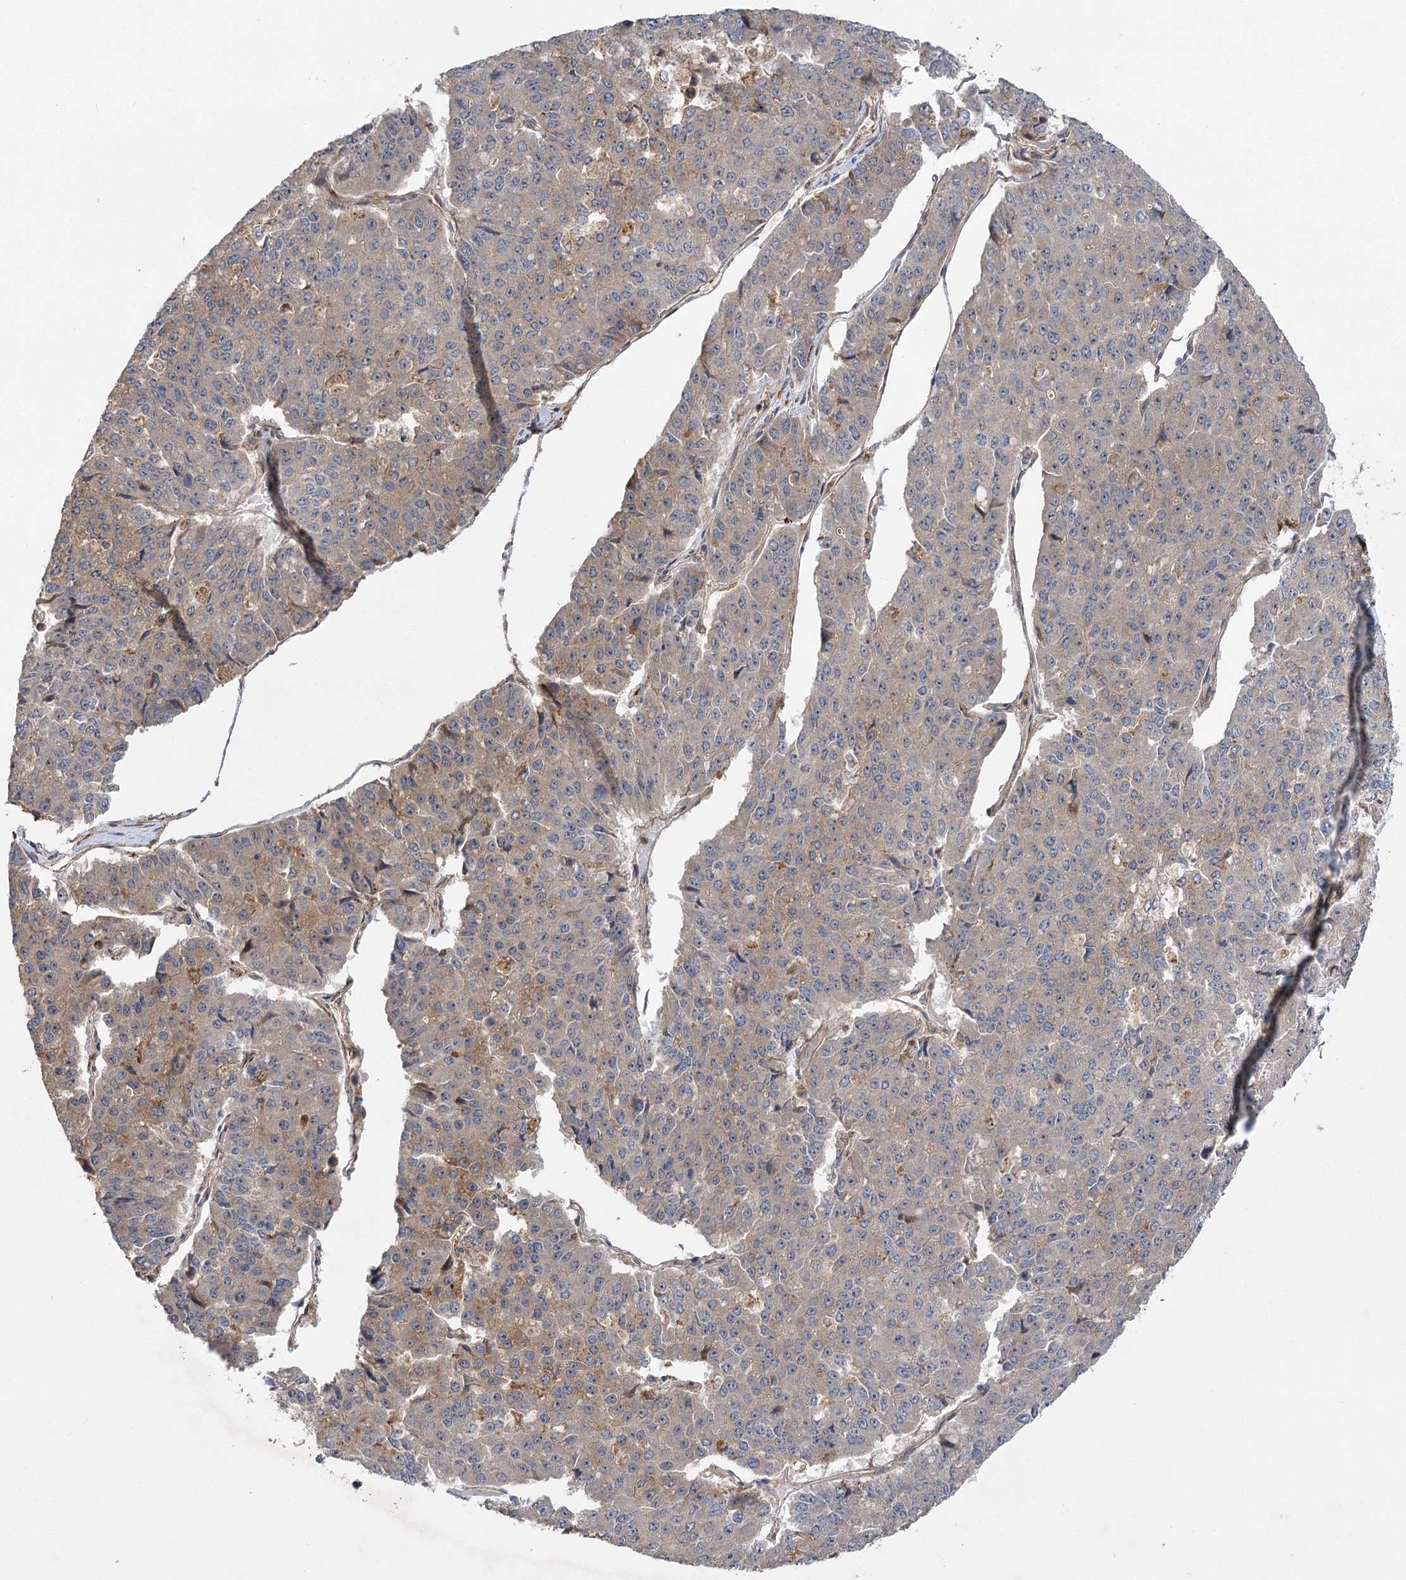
{"staining": {"intensity": "weak", "quantity": "25%-75%", "location": "cytoplasmic/membranous"}, "tissue": "pancreatic cancer", "cell_type": "Tumor cells", "image_type": "cancer", "snomed": [{"axis": "morphology", "description": "Adenocarcinoma, NOS"}, {"axis": "topography", "description": "Pancreas"}], "caption": "Protein expression analysis of pancreatic cancer shows weak cytoplasmic/membranous expression in about 25%-75% of tumor cells.", "gene": "KCNN2", "patient": {"sex": "male", "age": 50}}